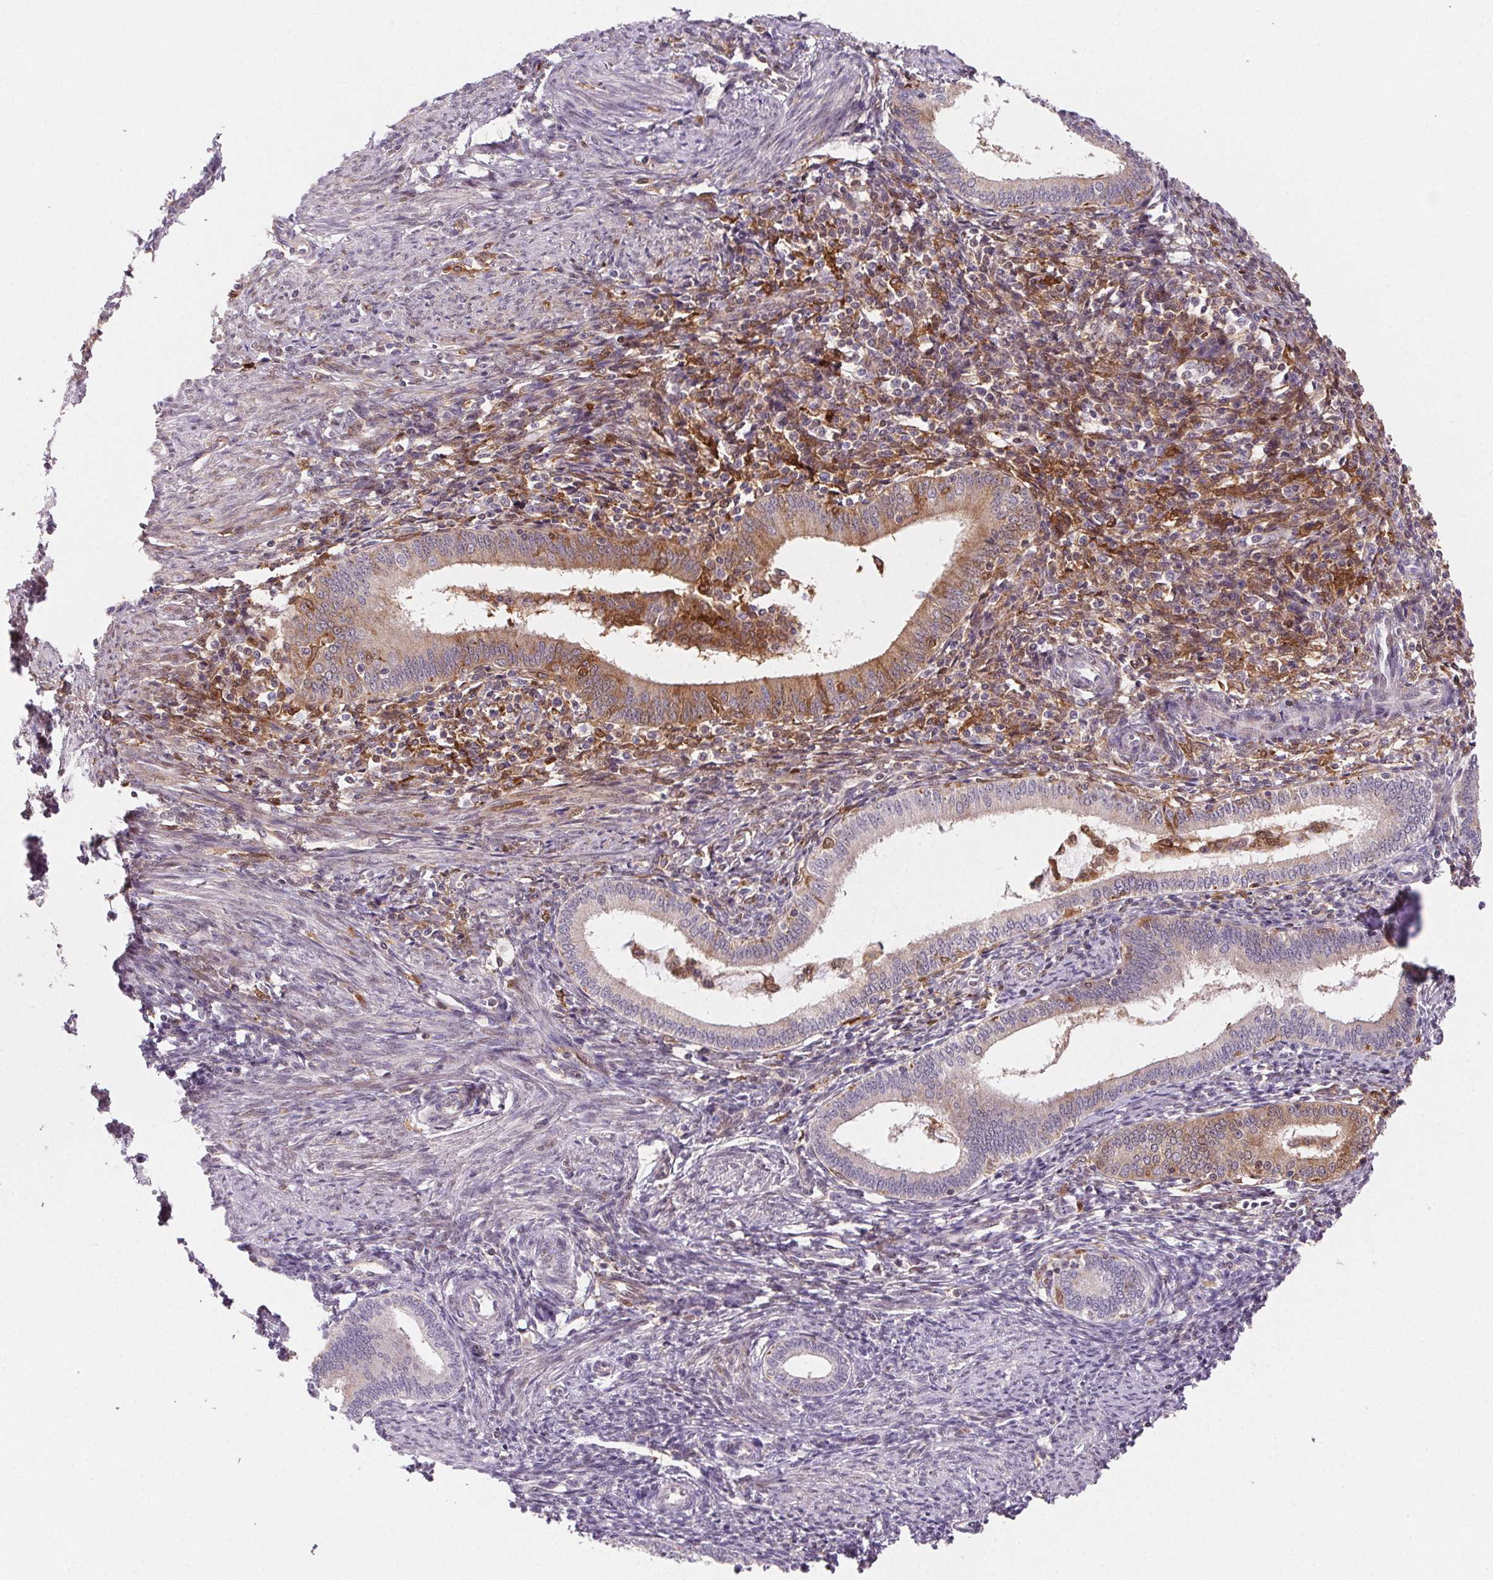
{"staining": {"intensity": "weak", "quantity": "<25%", "location": "cytoplasmic/membranous"}, "tissue": "endometrium", "cell_type": "Cells in endometrial stroma", "image_type": "normal", "snomed": [{"axis": "morphology", "description": "Normal tissue, NOS"}, {"axis": "topography", "description": "Endometrium"}], "caption": "This photomicrograph is of benign endometrium stained with immunohistochemistry (IHC) to label a protein in brown with the nuclei are counter-stained blue. There is no positivity in cells in endometrial stroma. (DAB (3,3'-diaminobenzidine) immunohistochemistry (IHC) with hematoxylin counter stain).", "gene": "GBP1", "patient": {"sex": "female", "age": 41}}